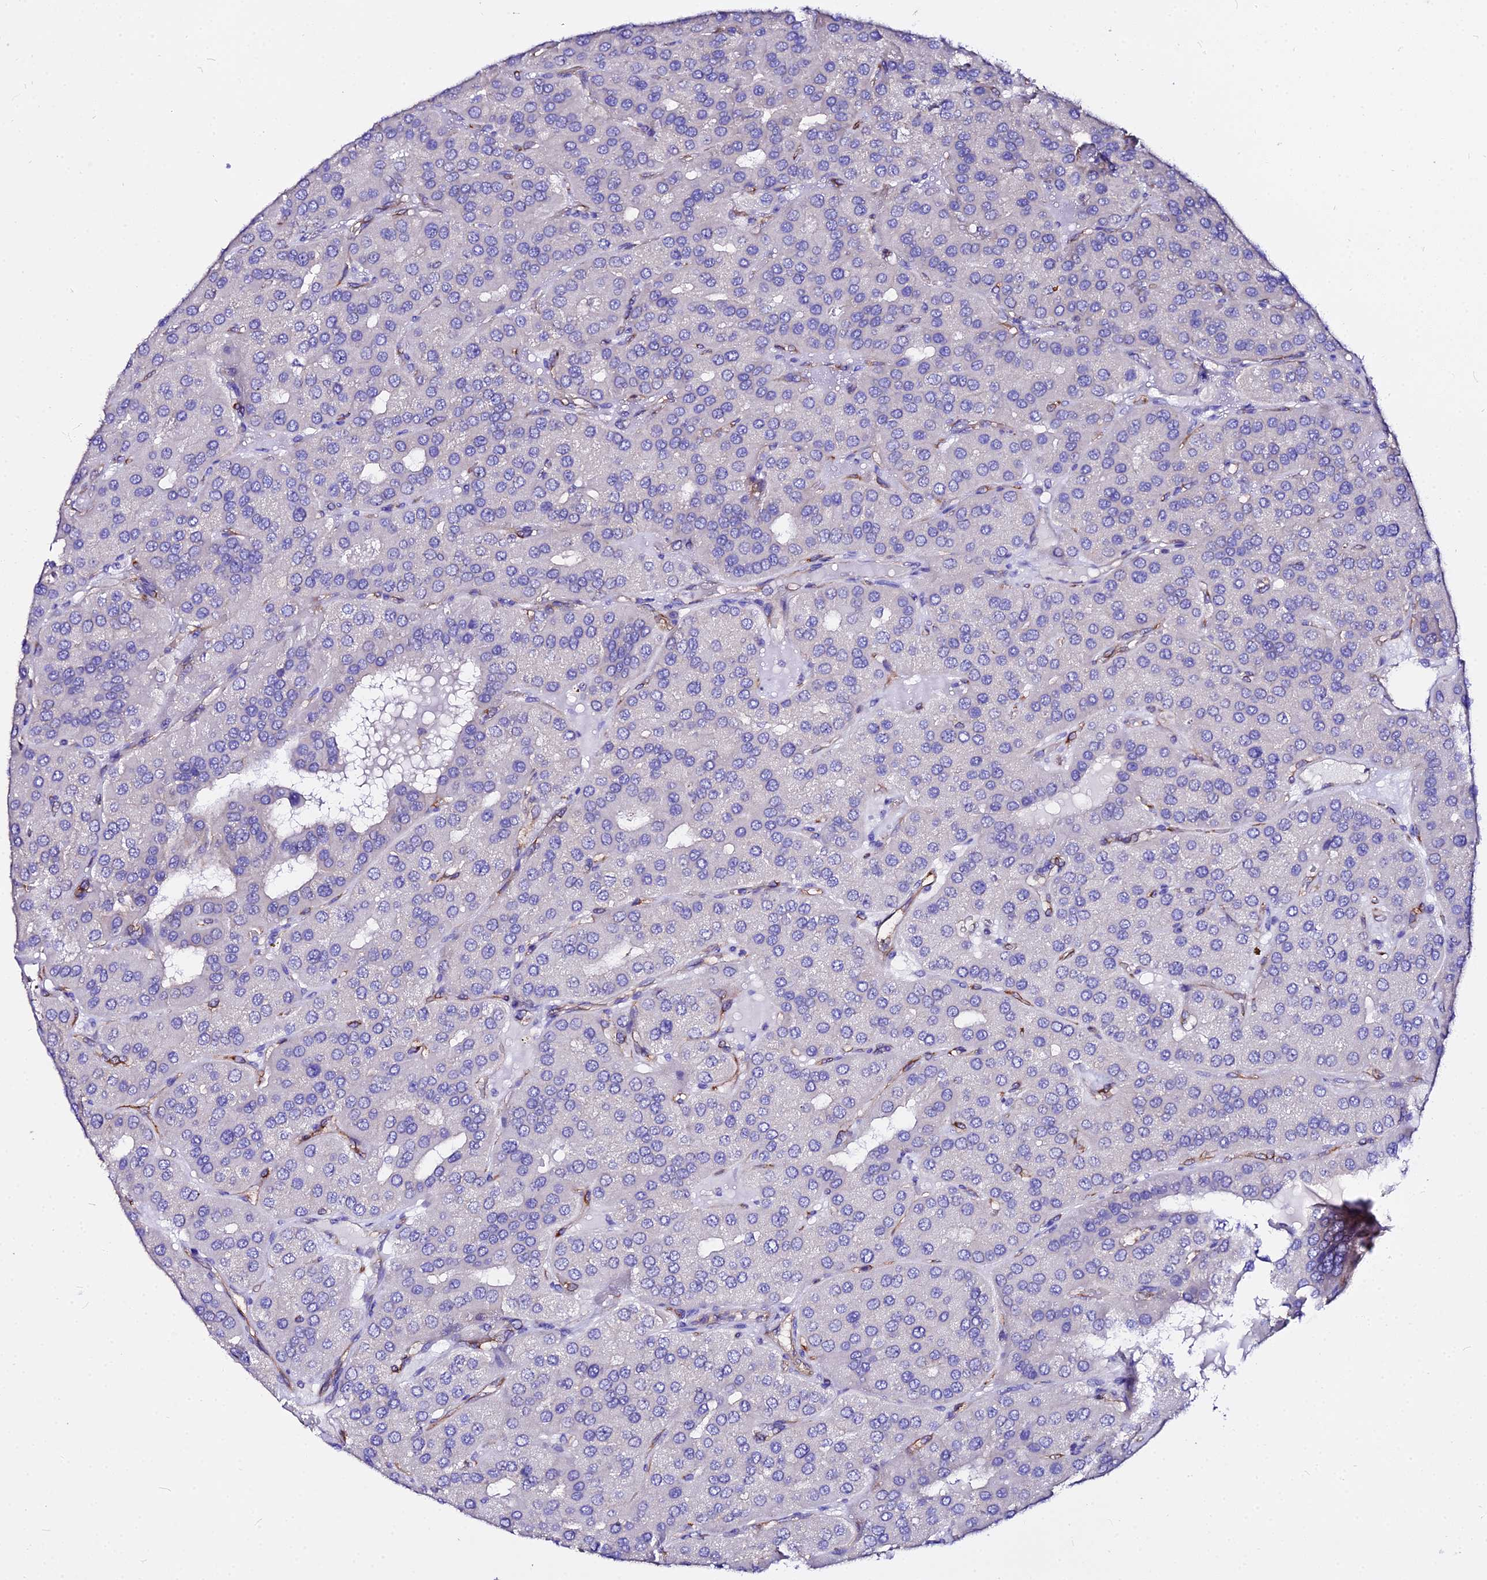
{"staining": {"intensity": "negative", "quantity": "none", "location": "none"}, "tissue": "parathyroid gland", "cell_type": "Glandular cells", "image_type": "normal", "snomed": [{"axis": "morphology", "description": "Normal tissue, NOS"}, {"axis": "morphology", "description": "Adenoma, NOS"}, {"axis": "topography", "description": "Parathyroid gland"}], "caption": "This is a photomicrograph of immunohistochemistry (IHC) staining of benign parathyroid gland, which shows no expression in glandular cells.", "gene": "DAW1", "patient": {"sex": "female", "age": 86}}